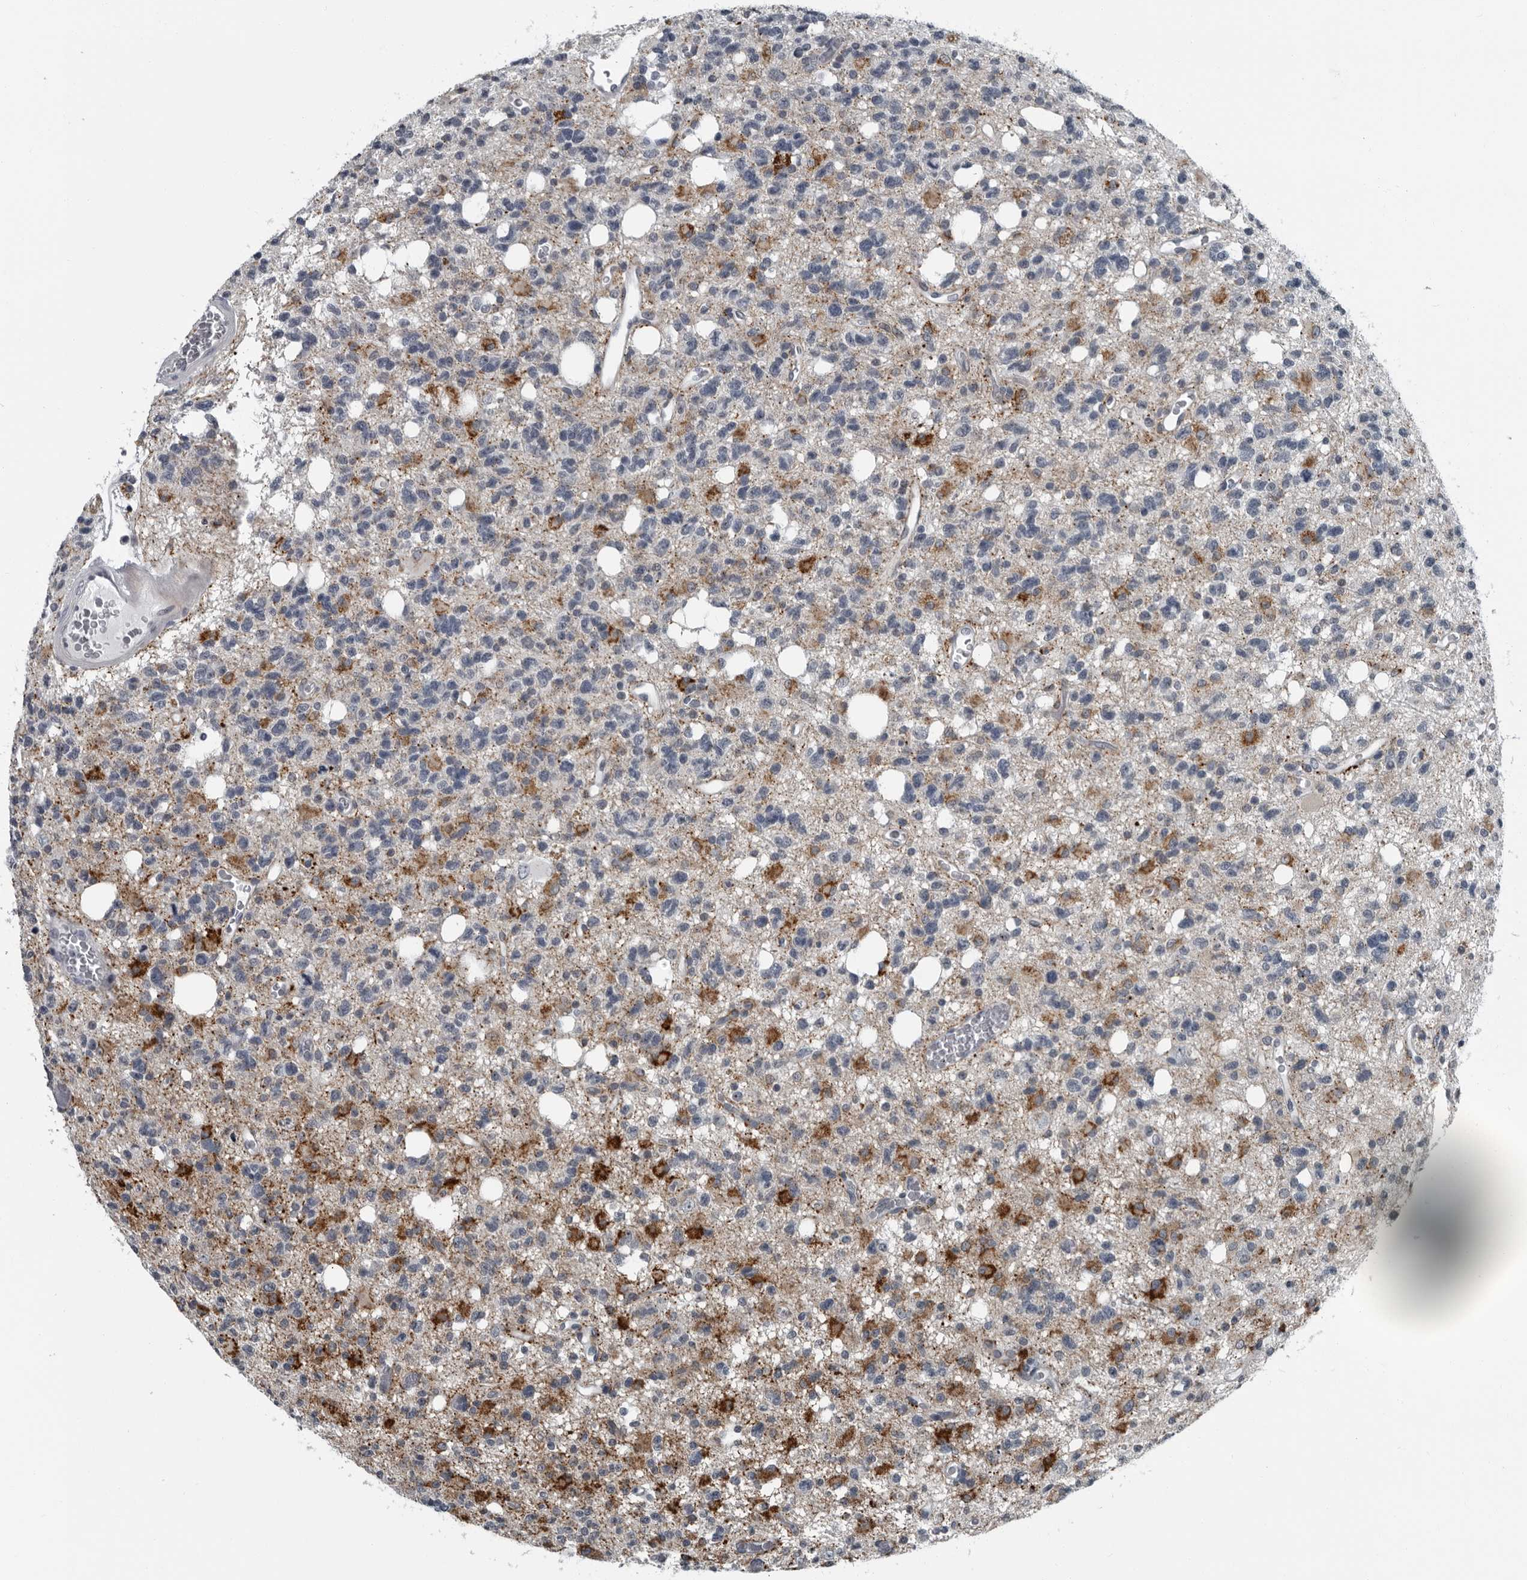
{"staining": {"intensity": "negative", "quantity": "none", "location": "none"}, "tissue": "glioma", "cell_type": "Tumor cells", "image_type": "cancer", "snomed": [{"axis": "morphology", "description": "Glioma, malignant, High grade"}, {"axis": "topography", "description": "Brain"}], "caption": "A histopathology image of malignant glioma (high-grade) stained for a protein displays no brown staining in tumor cells. (Stains: DAB IHC with hematoxylin counter stain, Microscopy: brightfield microscopy at high magnification).", "gene": "PDCD11", "patient": {"sex": "female", "age": 62}}